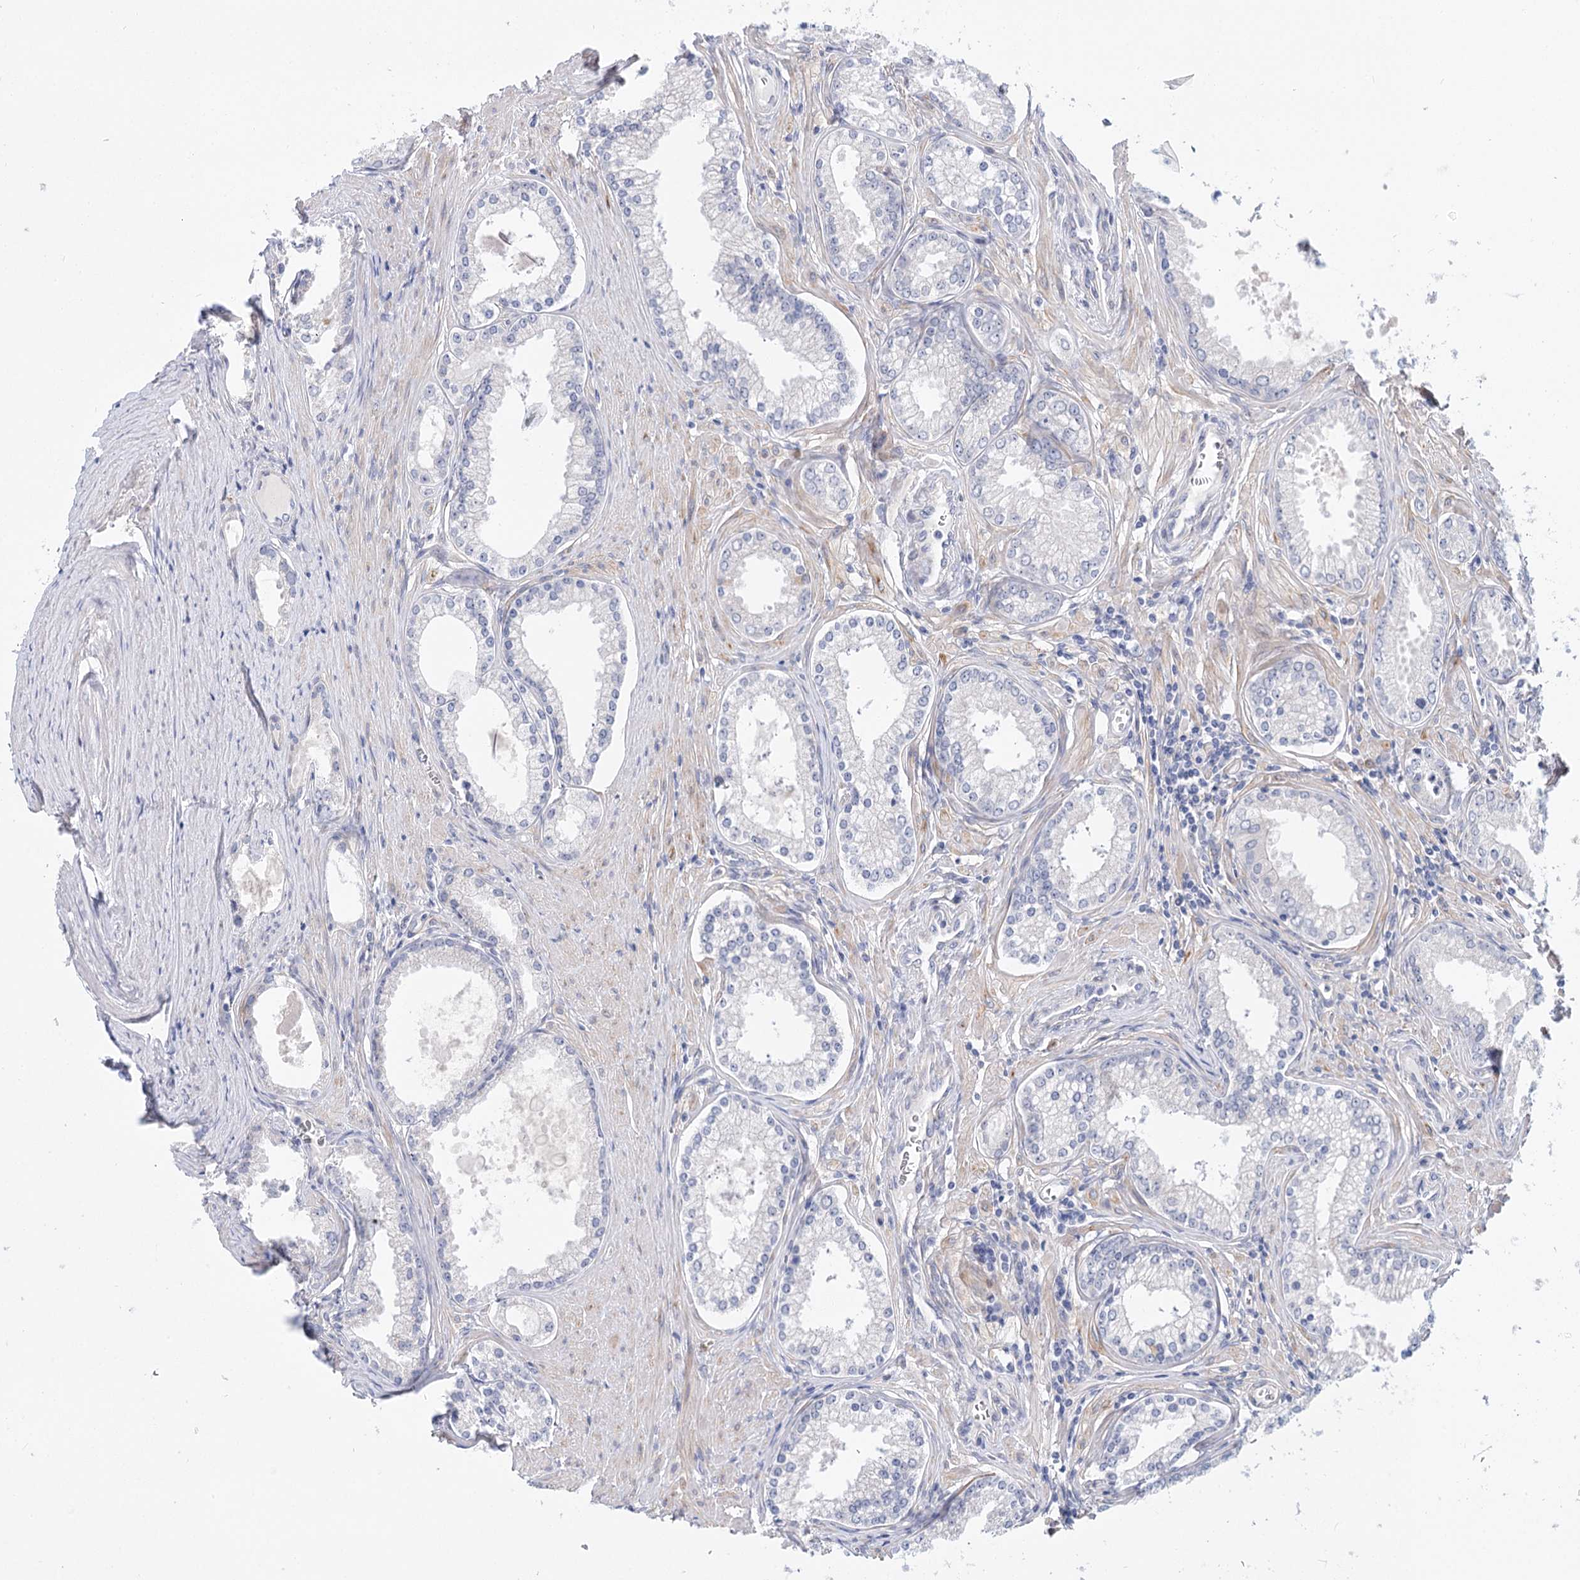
{"staining": {"intensity": "negative", "quantity": "none", "location": "none"}, "tissue": "prostate cancer", "cell_type": "Tumor cells", "image_type": "cancer", "snomed": [{"axis": "morphology", "description": "Adenocarcinoma, High grade"}, {"axis": "topography", "description": "Prostate"}], "caption": "An immunohistochemistry photomicrograph of prostate cancer (adenocarcinoma (high-grade)) is shown. There is no staining in tumor cells of prostate cancer (adenocarcinoma (high-grade)). (DAB (3,3'-diaminobenzidine) immunohistochemistry (IHC) with hematoxylin counter stain).", "gene": "TEX12", "patient": {"sex": "male", "age": 68}}